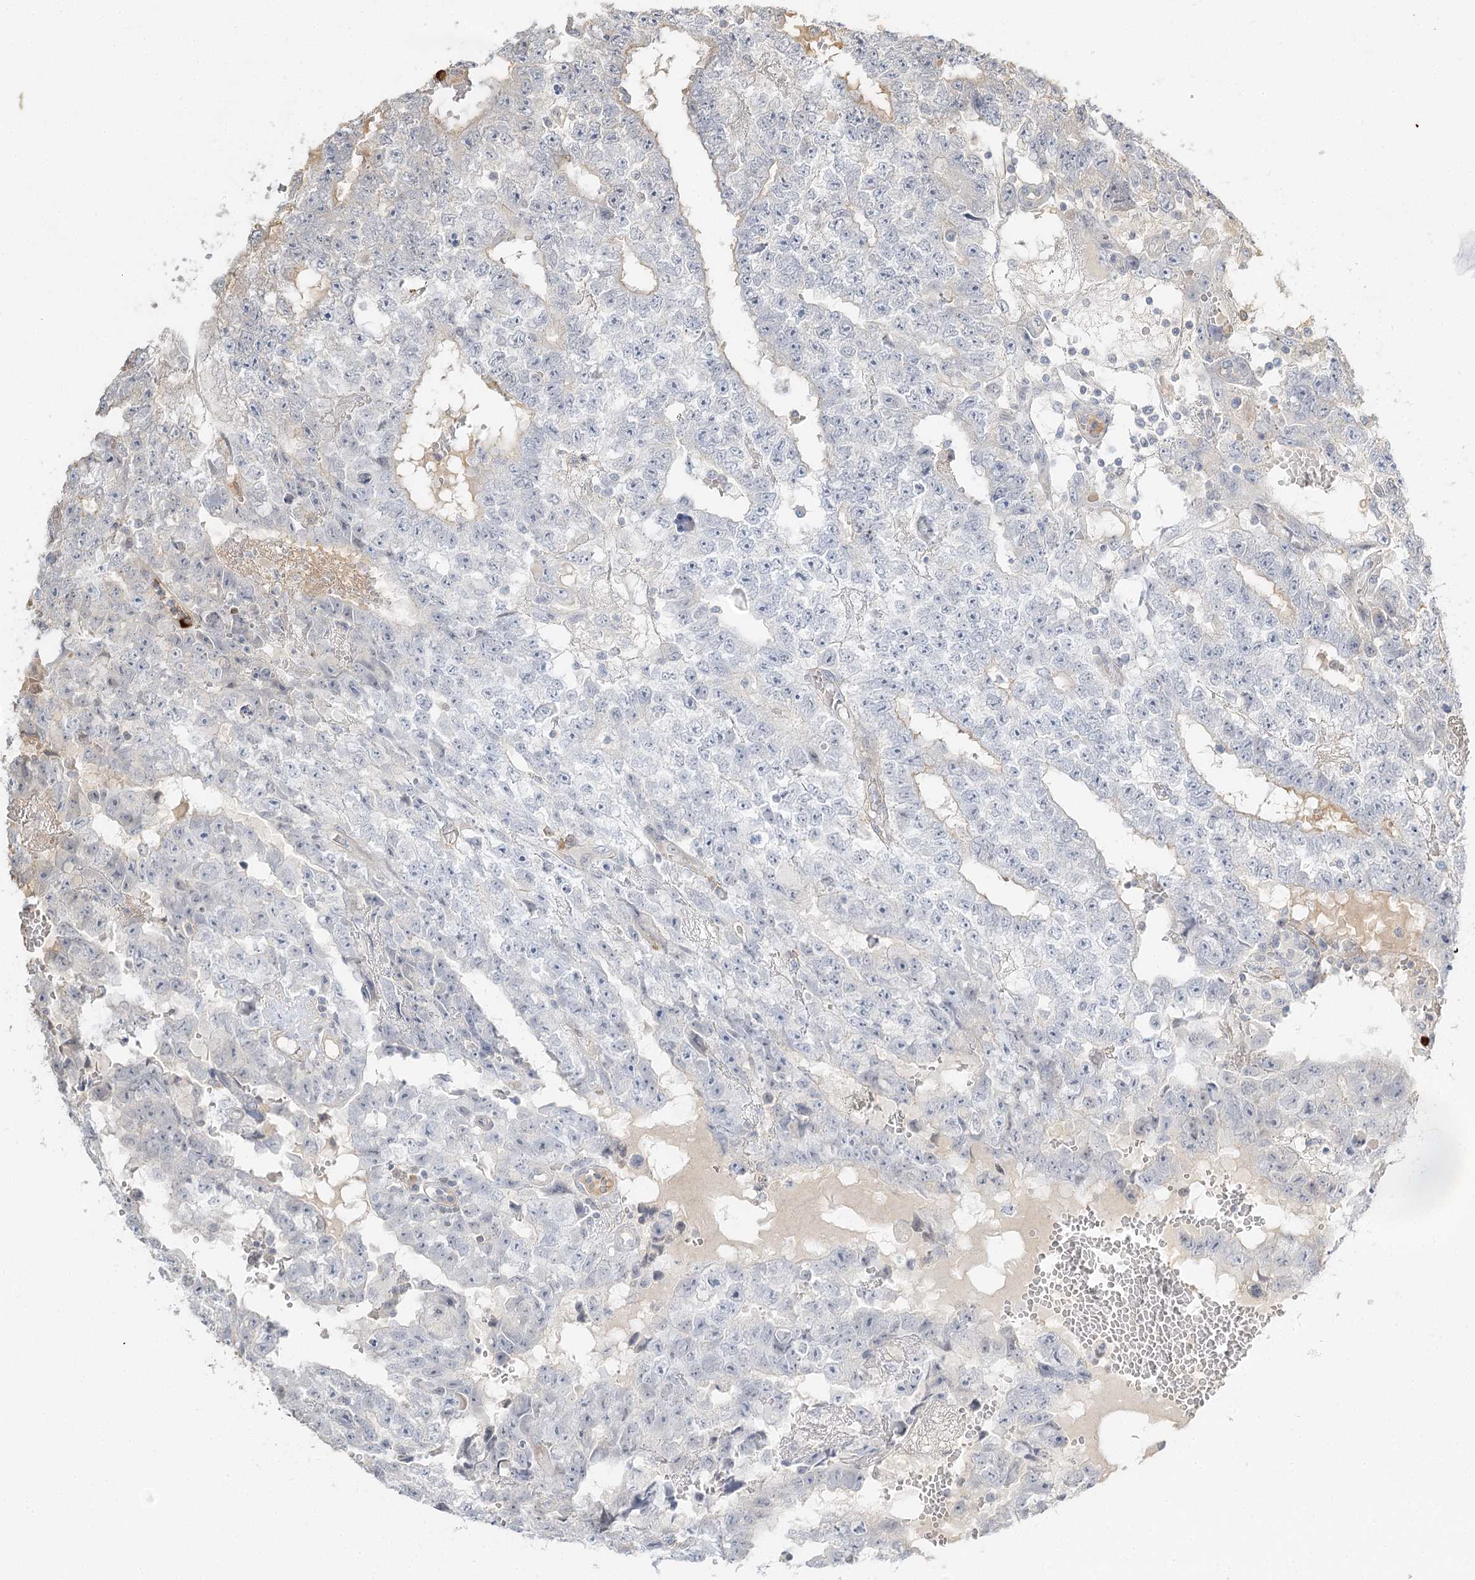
{"staining": {"intensity": "negative", "quantity": "none", "location": "none"}, "tissue": "testis cancer", "cell_type": "Tumor cells", "image_type": "cancer", "snomed": [{"axis": "morphology", "description": "Carcinoma, Embryonal, NOS"}, {"axis": "topography", "description": "Testis"}], "caption": "The immunohistochemistry micrograph has no significant positivity in tumor cells of testis embryonal carcinoma tissue. (Stains: DAB (3,3'-diaminobenzidine) immunohistochemistry (IHC) with hematoxylin counter stain, Microscopy: brightfield microscopy at high magnification).", "gene": "GUCY2C", "patient": {"sex": "male", "age": 25}}